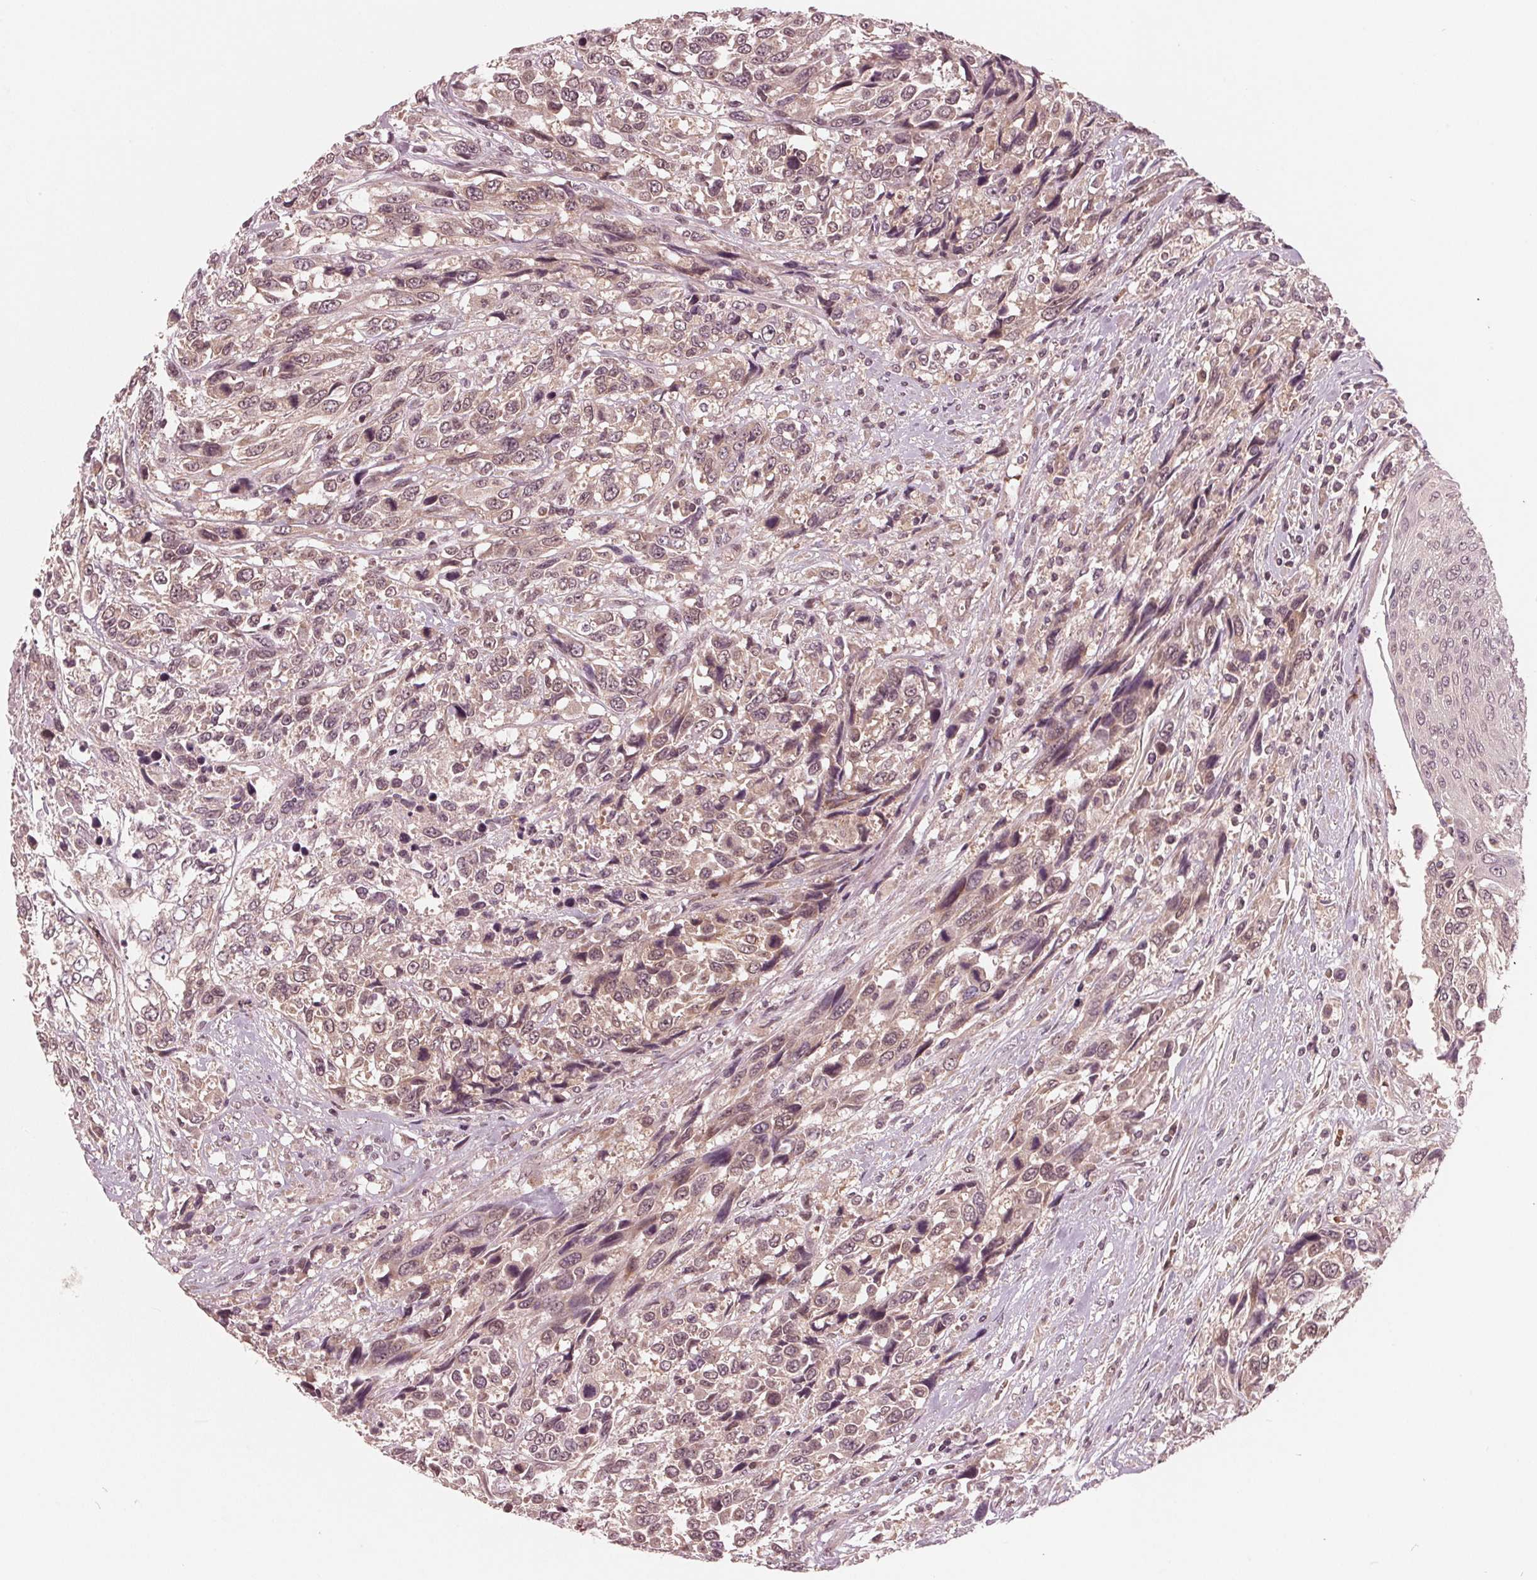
{"staining": {"intensity": "weak", "quantity": "25%-75%", "location": "cytoplasmic/membranous"}, "tissue": "urothelial cancer", "cell_type": "Tumor cells", "image_type": "cancer", "snomed": [{"axis": "morphology", "description": "Urothelial carcinoma, High grade"}, {"axis": "topography", "description": "Urinary bladder"}], "caption": "Protein expression analysis of human urothelial carcinoma (high-grade) reveals weak cytoplasmic/membranous expression in about 25%-75% of tumor cells.", "gene": "UBALD1", "patient": {"sex": "female", "age": 70}}